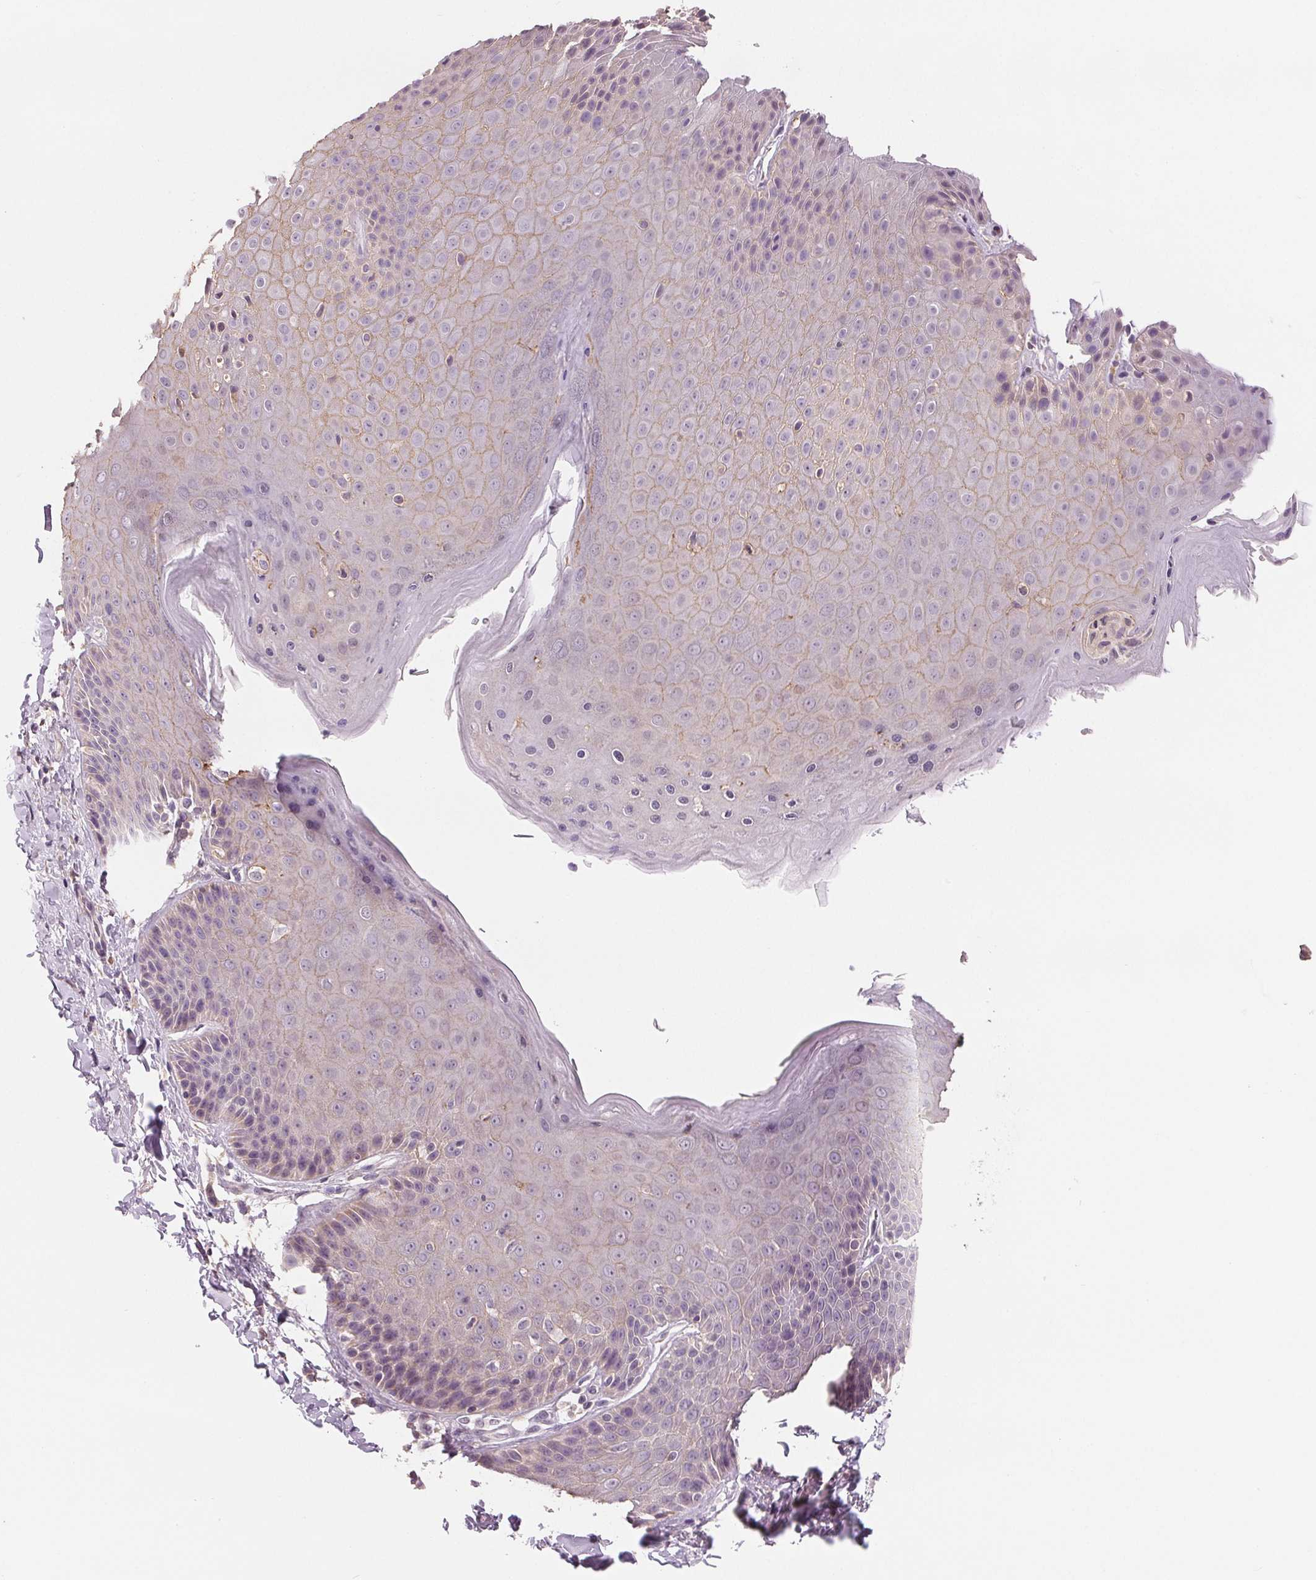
{"staining": {"intensity": "weak", "quantity": "25%-75%", "location": "cytoplasmic/membranous"}, "tissue": "skin", "cell_type": "Epidermal cells", "image_type": "normal", "snomed": [{"axis": "morphology", "description": "Normal tissue, NOS"}, {"axis": "topography", "description": "Anal"}, {"axis": "topography", "description": "Peripheral nerve tissue"}], "caption": "Skin was stained to show a protein in brown. There is low levels of weak cytoplasmic/membranous positivity in about 25%-75% of epidermal cells. (IHC, brightfield microscopy, high magnification).", "gene": "VTCN1", "patient": {"sex": "male", "age": 51}}